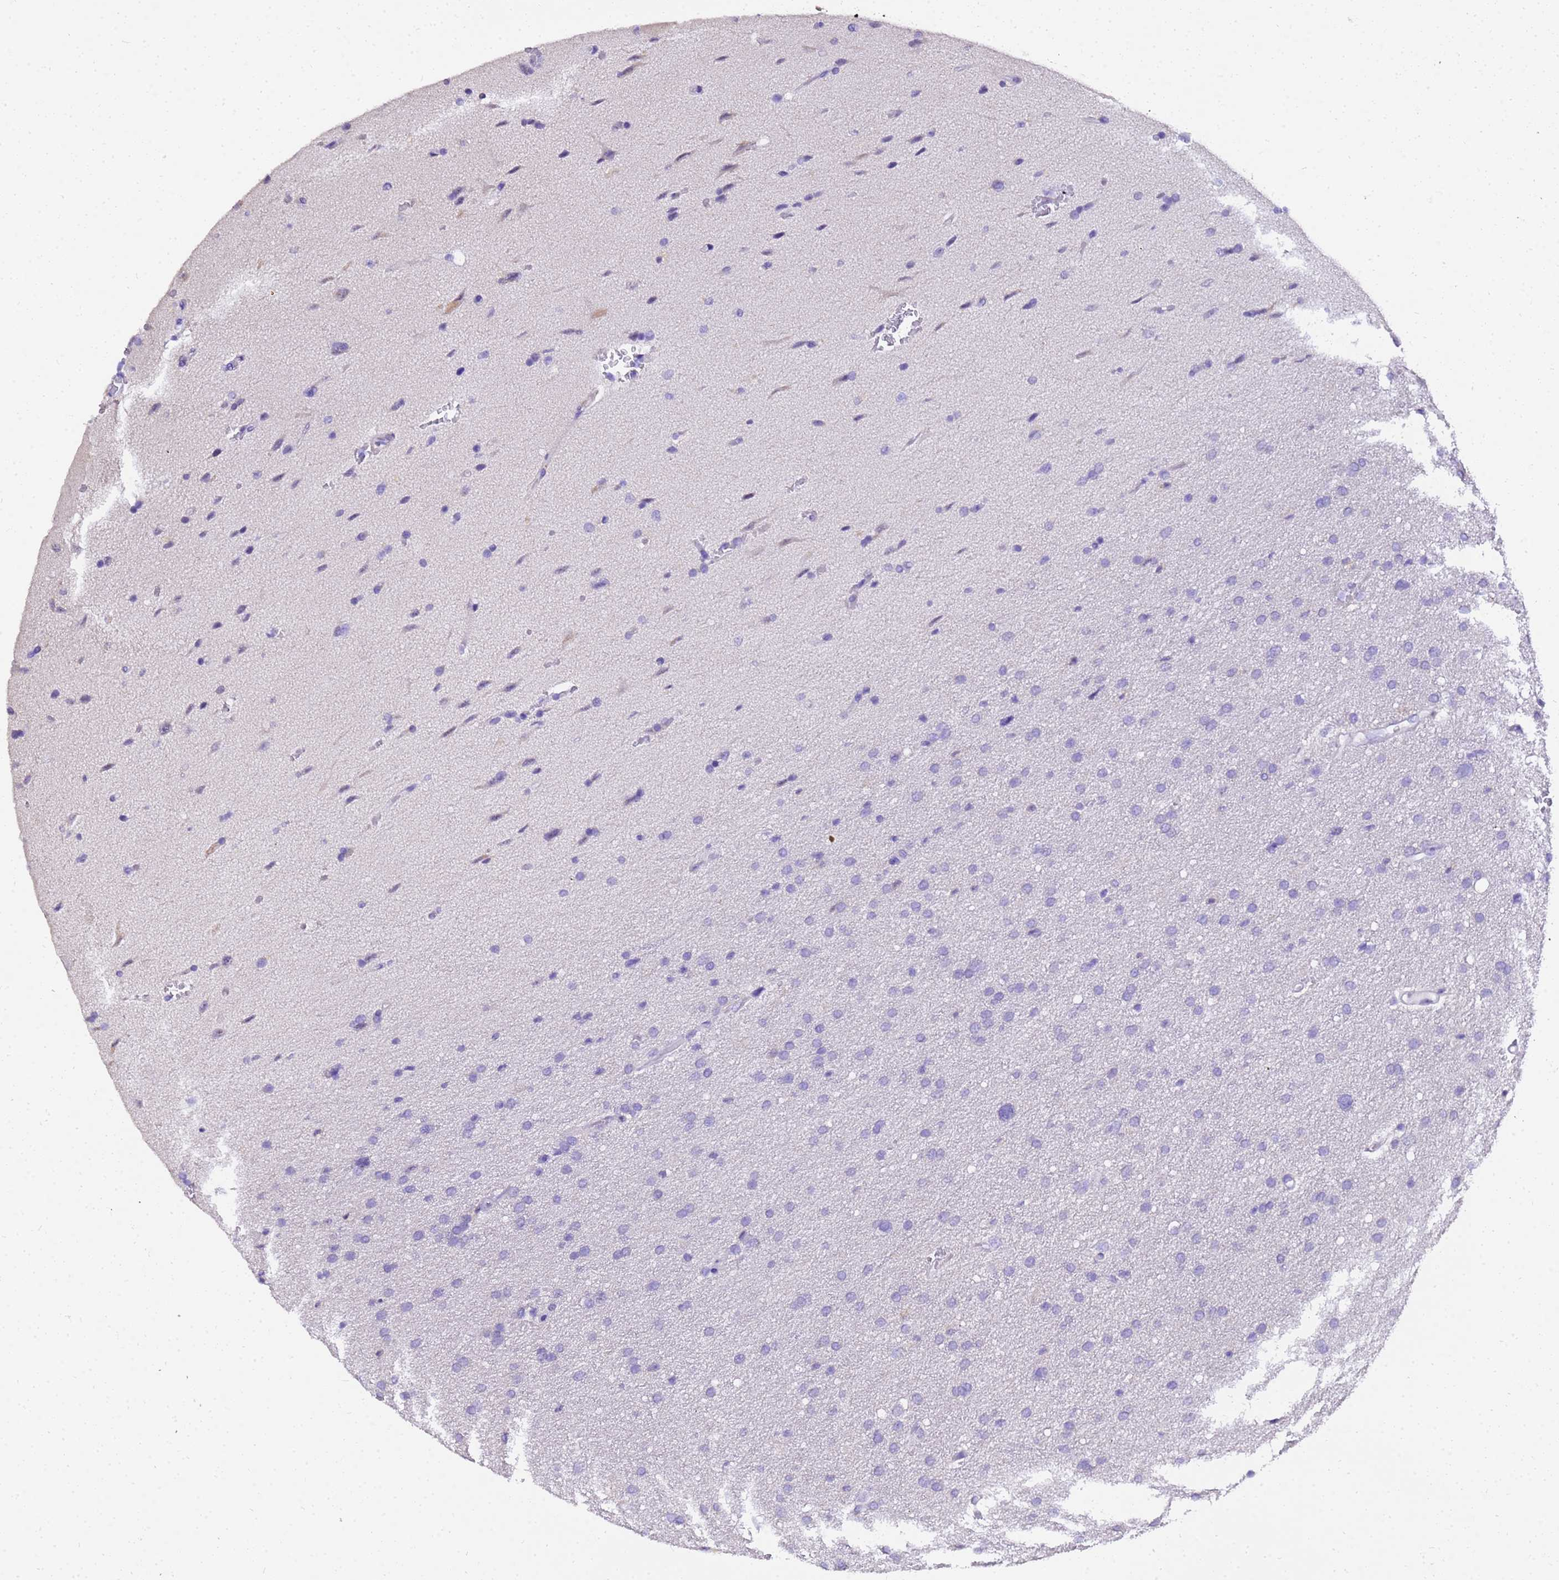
{"staining": {"intensity": "negative", "quantity": "none", "location": "none"}, "tissue": "glioma", "cell_type": "Tumor cells", "image_type": "cancer", "snomed": [{"axis": "morphology", "description": "Glioma, malignant, High grade"}, {"axis": "topography", "description": "Cerebral cortex"}], "caption": "Histopathology image shows no protein positivity in tumor cells of malignant glioma (high-grade) tissue. (IHC, brightfield microscopy, high magnification).", "gene": "HSPB6", "patient": {"sex": "female", "age": 36}}